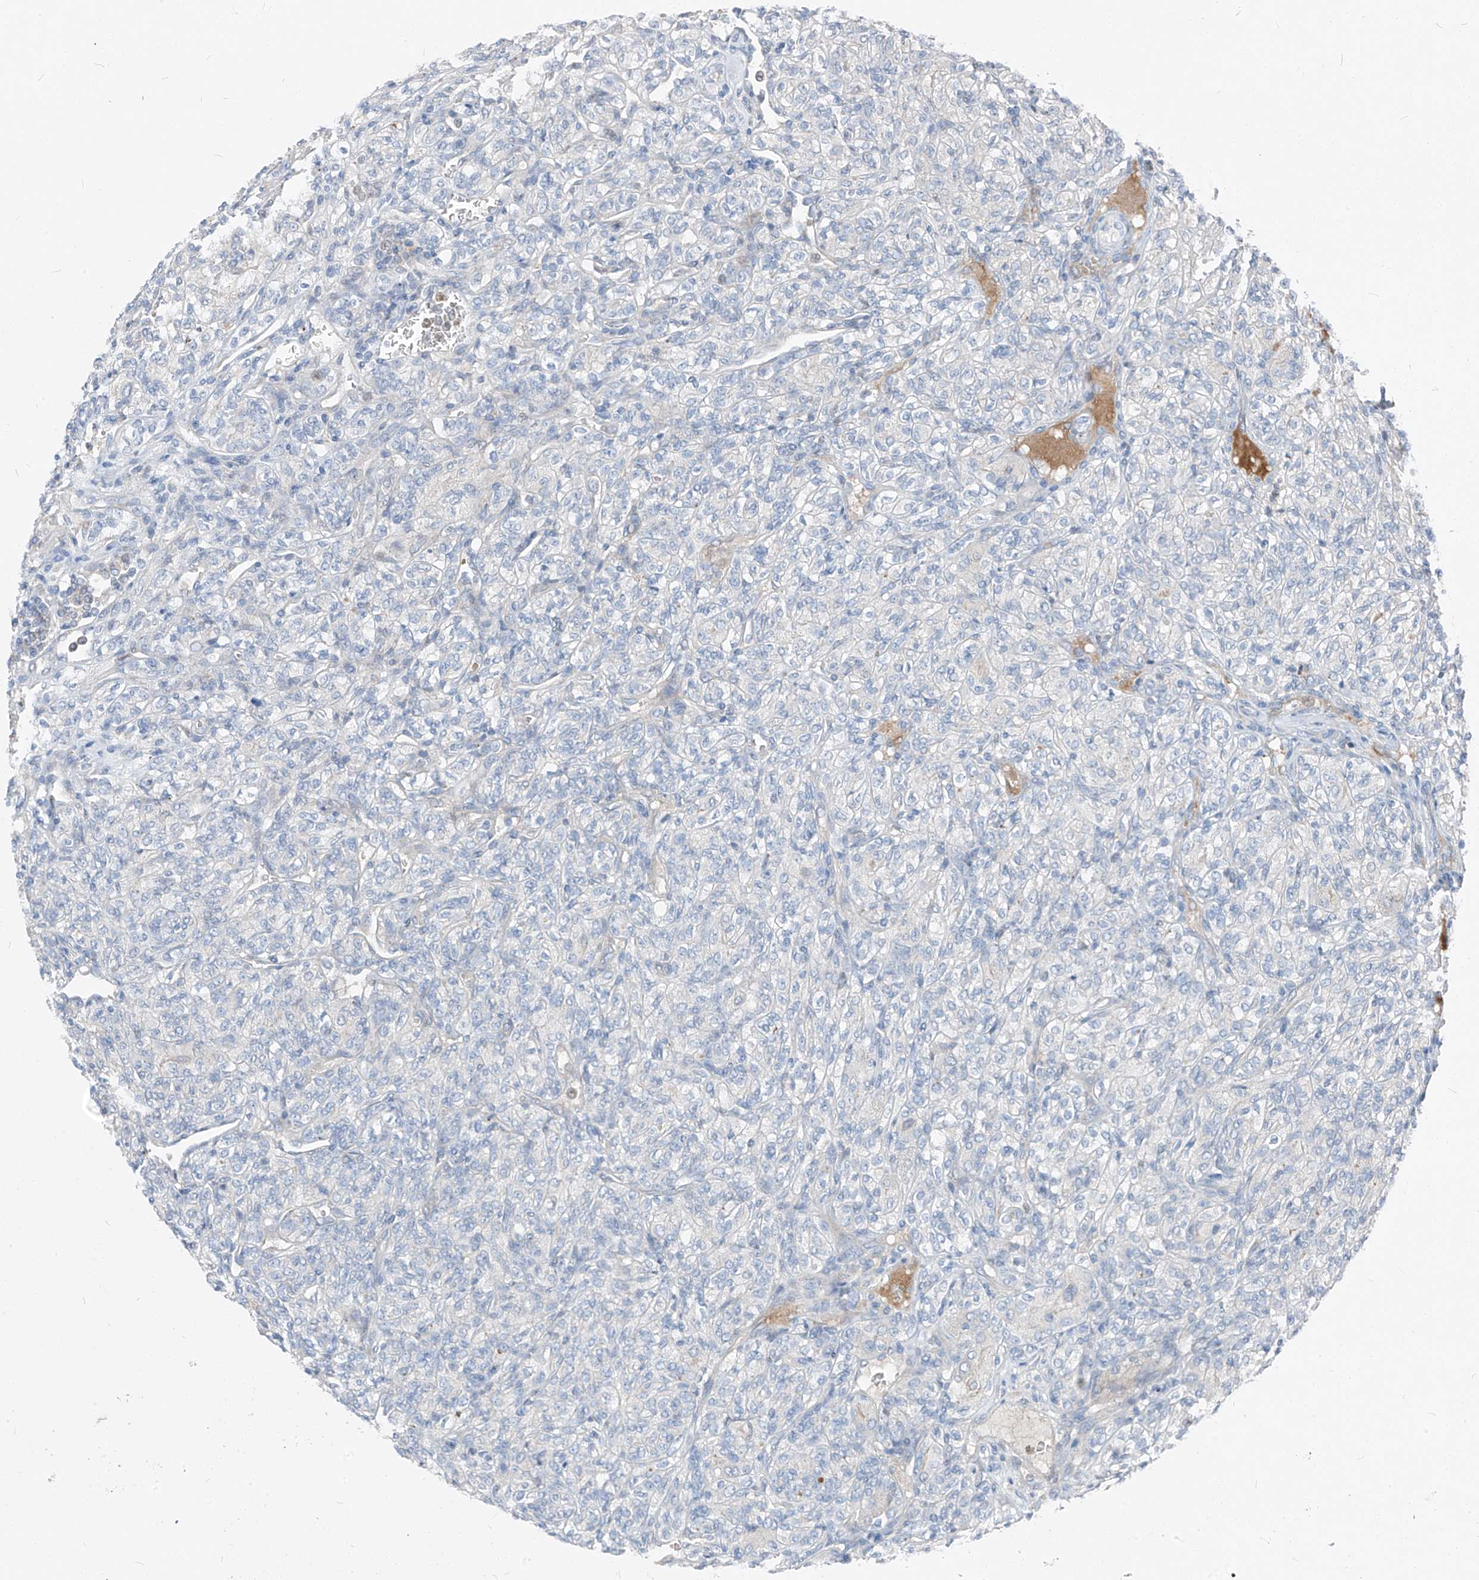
{"staining": {"intensity": "negative", "quantity": "none", "location": "none"}, "tissue": "renal cancer", "cell_type": "Tumor cells", "image_type": "cancer", "snomed": [{"axis": "morphology", "description": "Adenocarcinoma, NOS"}, {"axis": "topography", "description": "Kidney"}], "caption": "Immunohistochemistry of adenocarcinoma (renal) reveals no staining in tumor cells. (DAB IHC with hematoxylin counter stain).", "gene": "CHMP2B", "patient": {"sex": "male", "age": 77}}